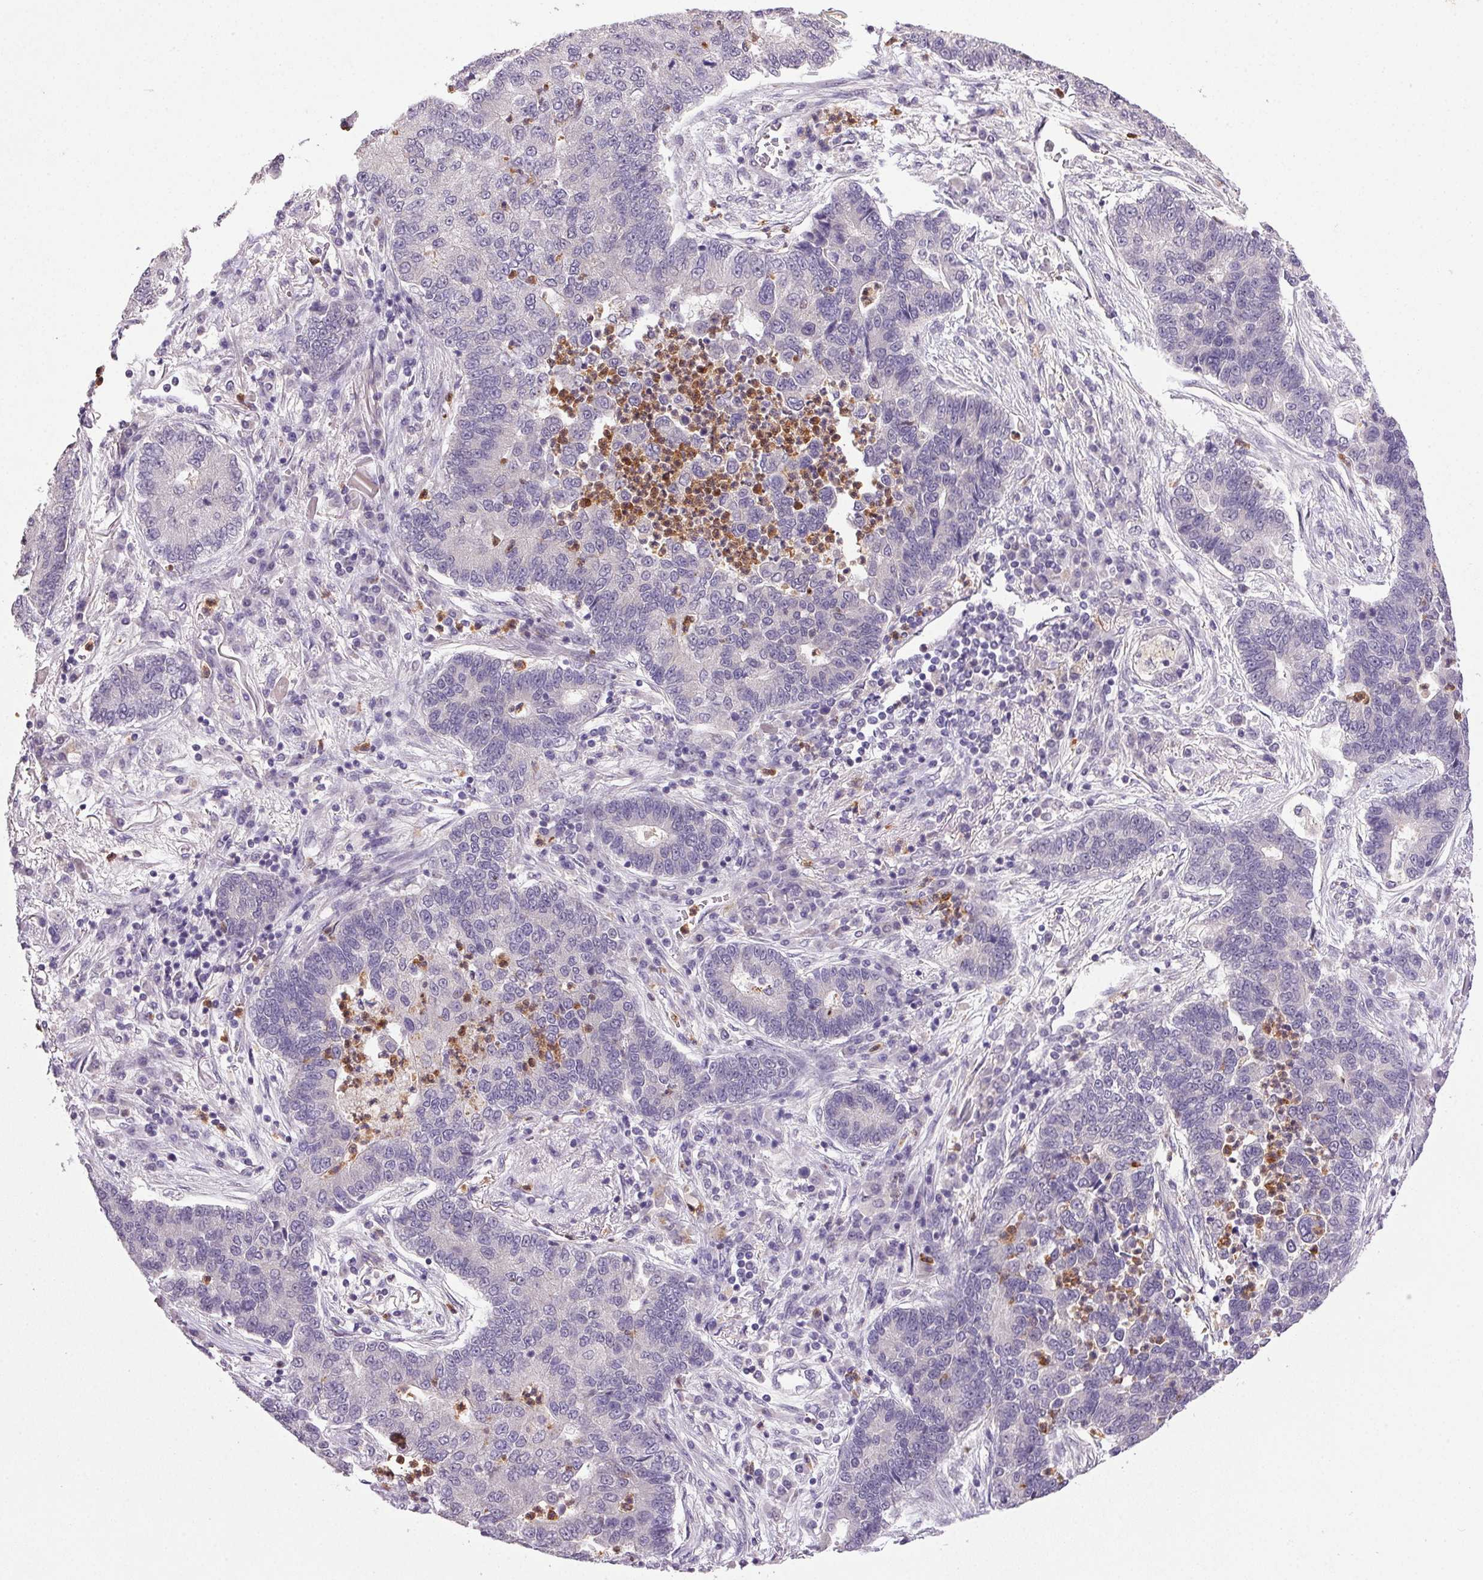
{"staining": {"intensity": "negative", "quantity": "none", "location": "none"}, "tissue": "lung cancer", "cell_type": "Tumor cells", "image_type": "cancer", "snomed": [{"axis": "morphology", "description": "Adenocarcinoma, NOS"}, {"axis": "topography", "description": "Lung"}], "caption": "The immunohistochemistry histopathology image has no significant positivity in tumor cells of lung cancer tissue.", "gene": "TRDN", "patient": {"sex": "female", "age": 57}}